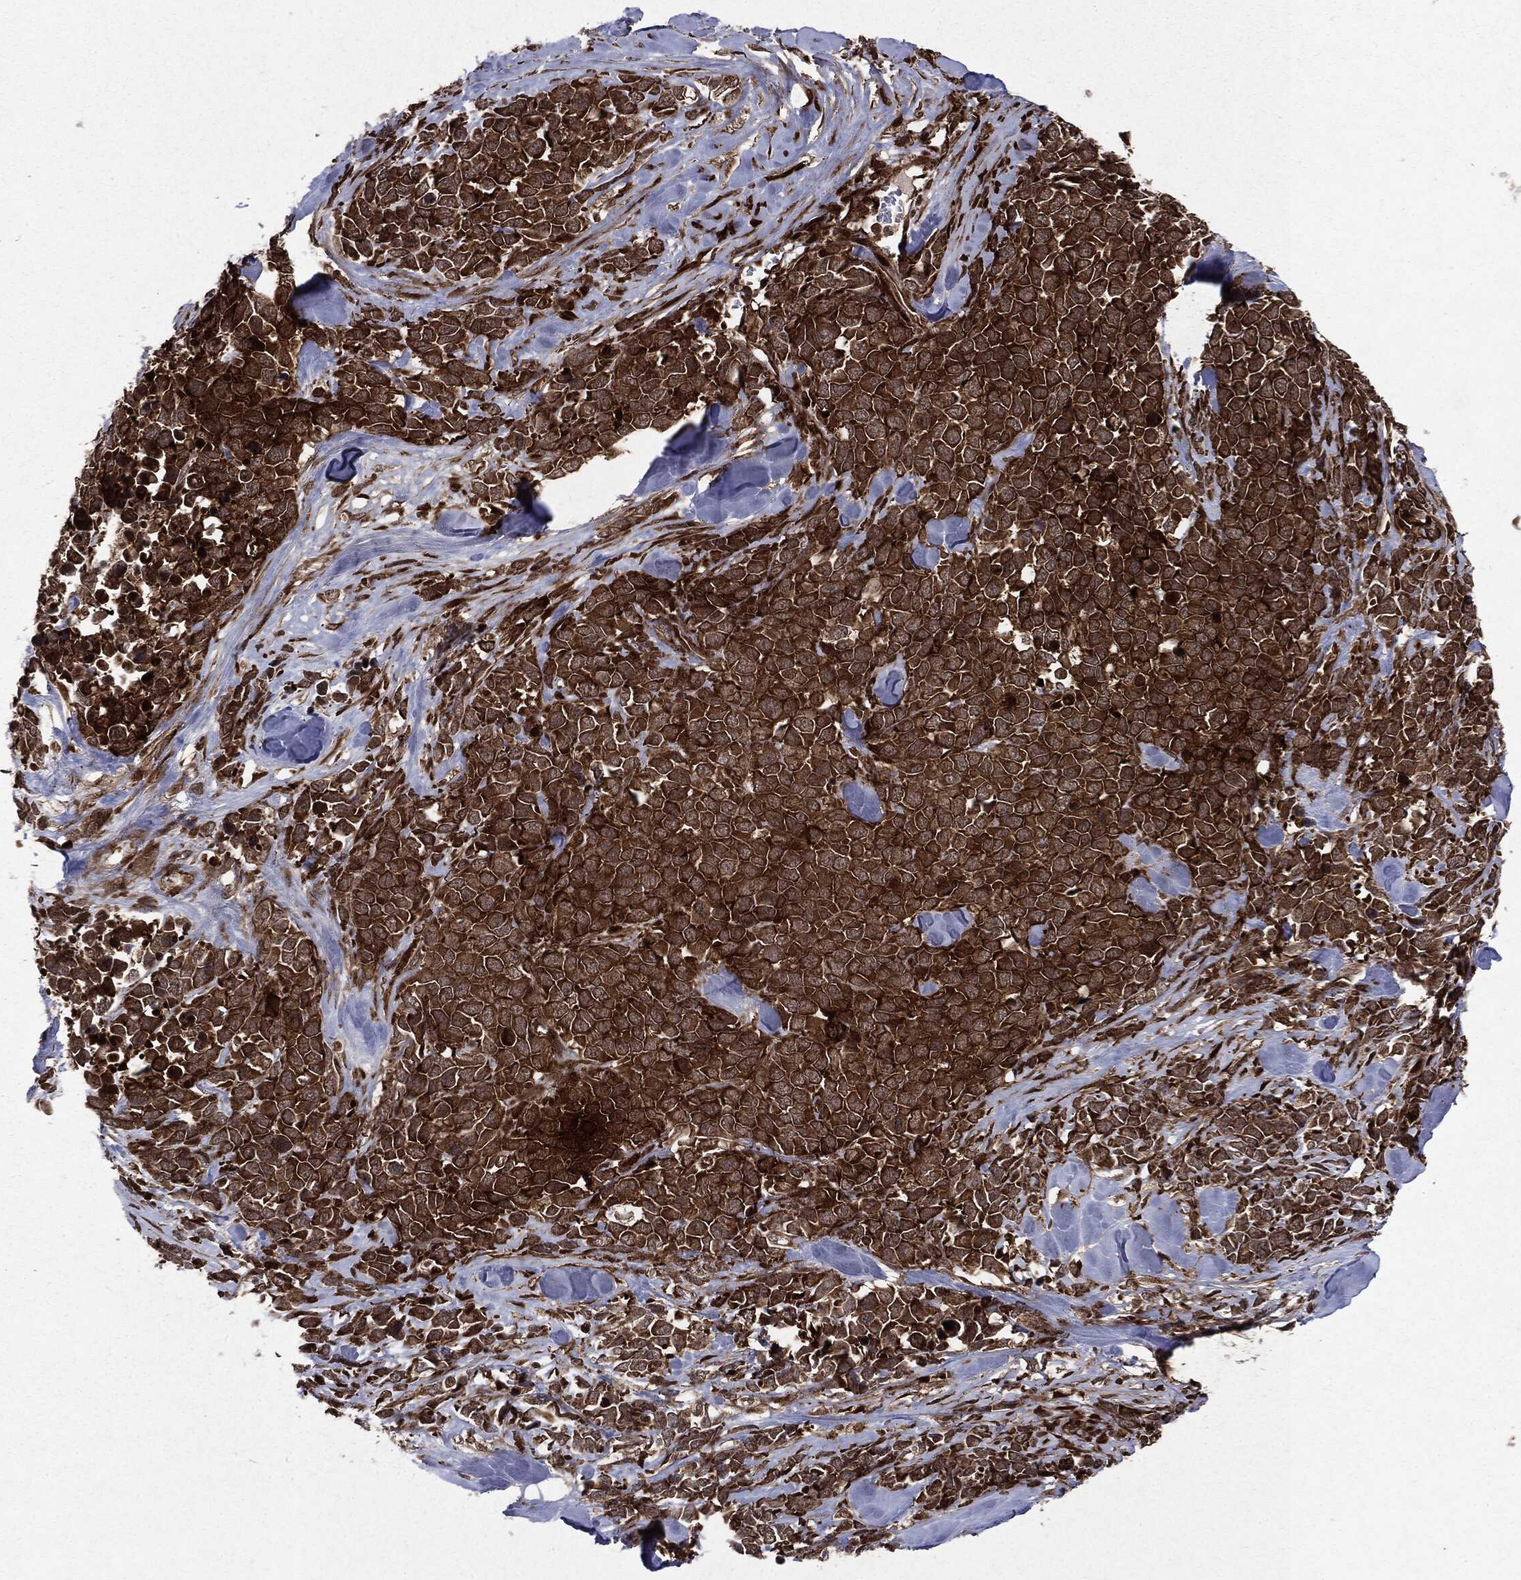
{"staining": {"intensity": "strong", "quantity": ">75%", "location": "cytoplasmic/membranous"}, "tissue": "melanoma", "cell_type": "Tumor cells", "image_type": "cancer", "snomed": [{"axis": "morphology", "description": "Malignant melanoma, Metastatic site"}, {"axis": "topography", "description": "Skin"}], "caption": "Immunohistochemistry micrograph of malignant melanoma (metastatic site) stained for a protein (brown), which shows high levels of strong cytoplasmic/membranous expression in approximately >75% of tumor cells.", "gene": "OTUB1", "patient": {"sex": "male", "age": 84}}